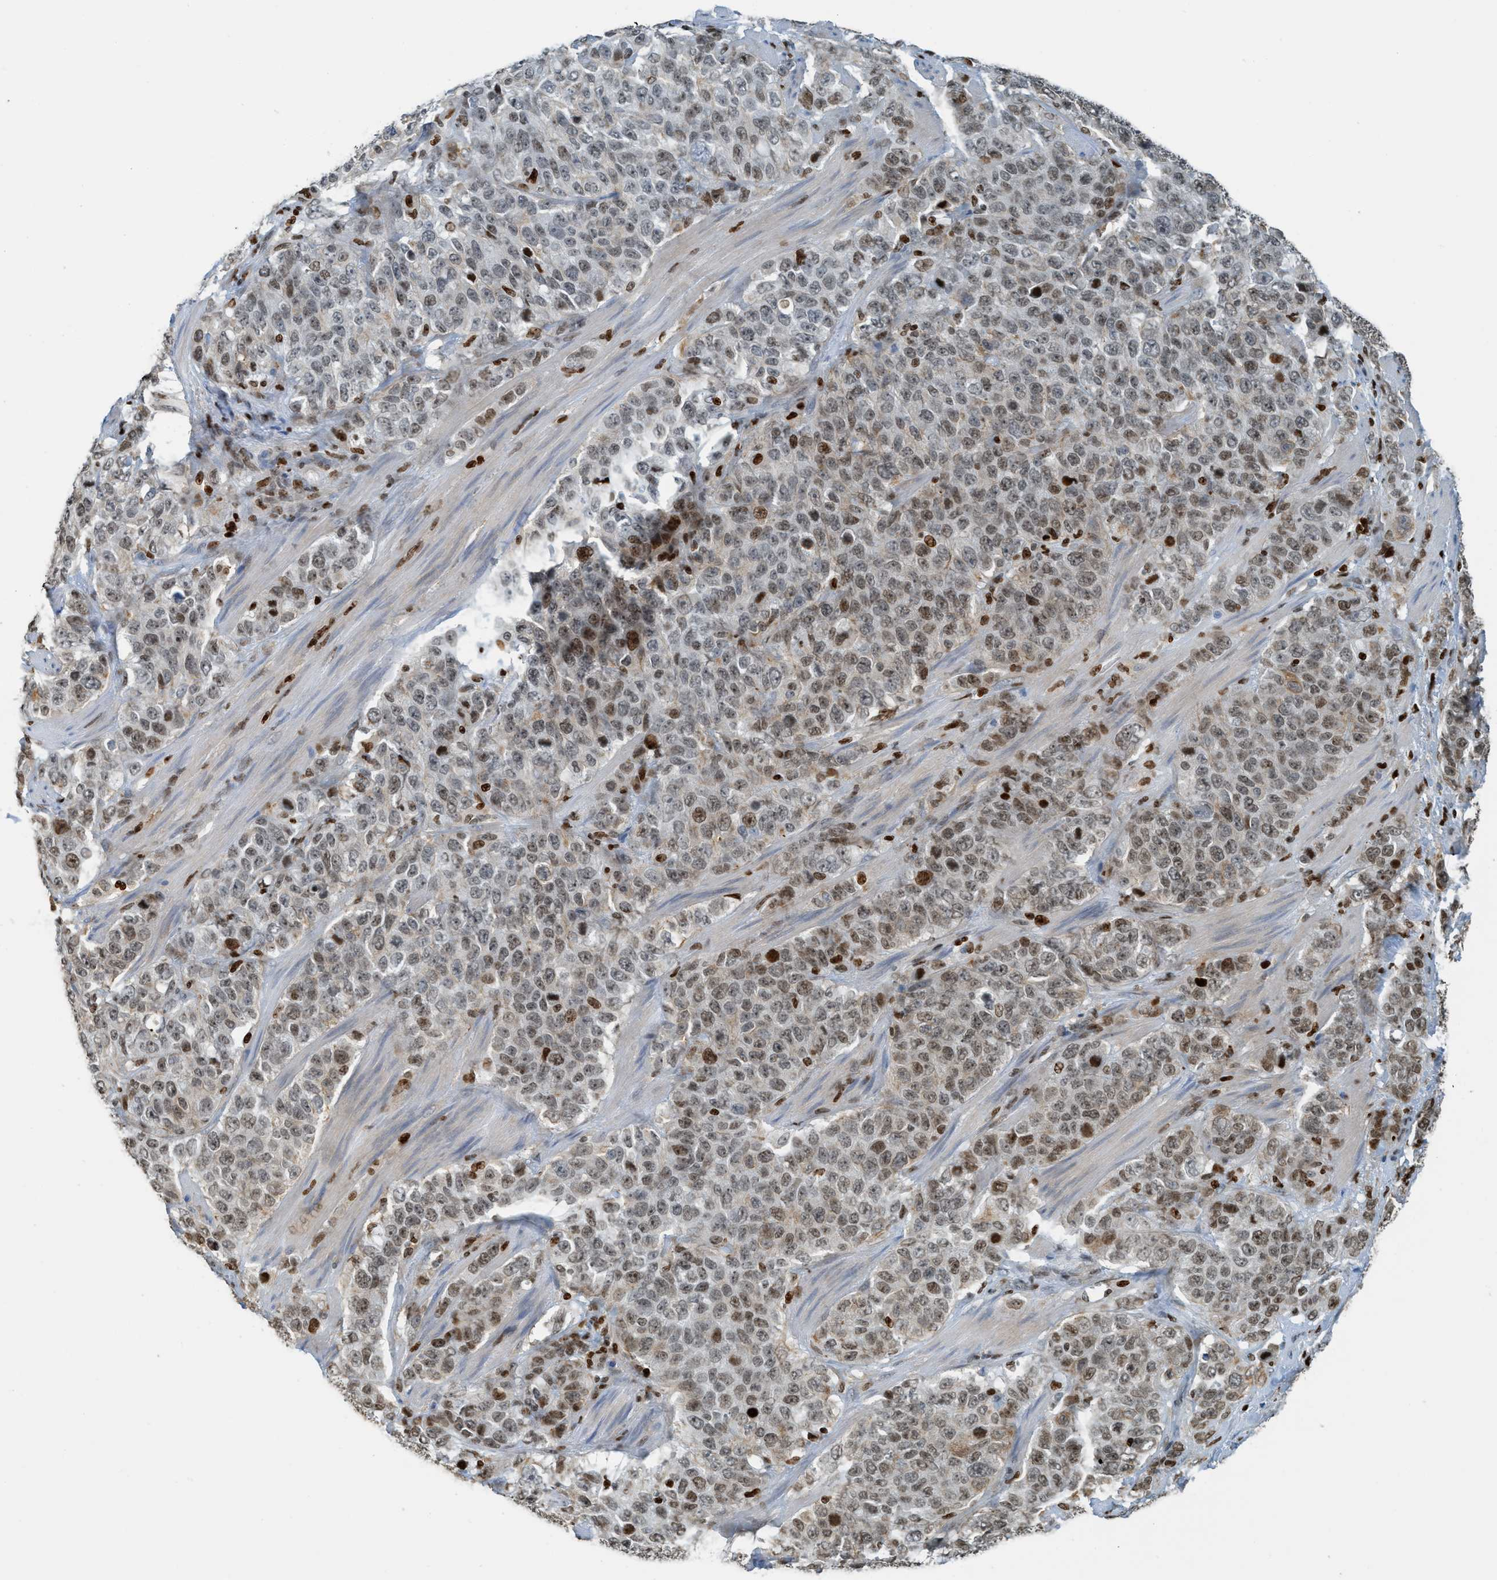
{"staining": {"intensity": "moderate", "quantity": "<25%", "location": "nuclear"}, "tissue": "stomach cancer", "cell_type": "Tumor cells", "image_type": "cancer", "snomed": [{"axis": "morphology", "description": "Adenocarcinoma, NOS"}, {"axis": "topography", "description": "Stomach"}], "caption": "The immunohistochemical stain shows moderate nuclear positivity in tumor cells of stomach adenocarcinoma tissue.", "gene": "SH3D19", "patient": {"sex": "male", "age": 48}}